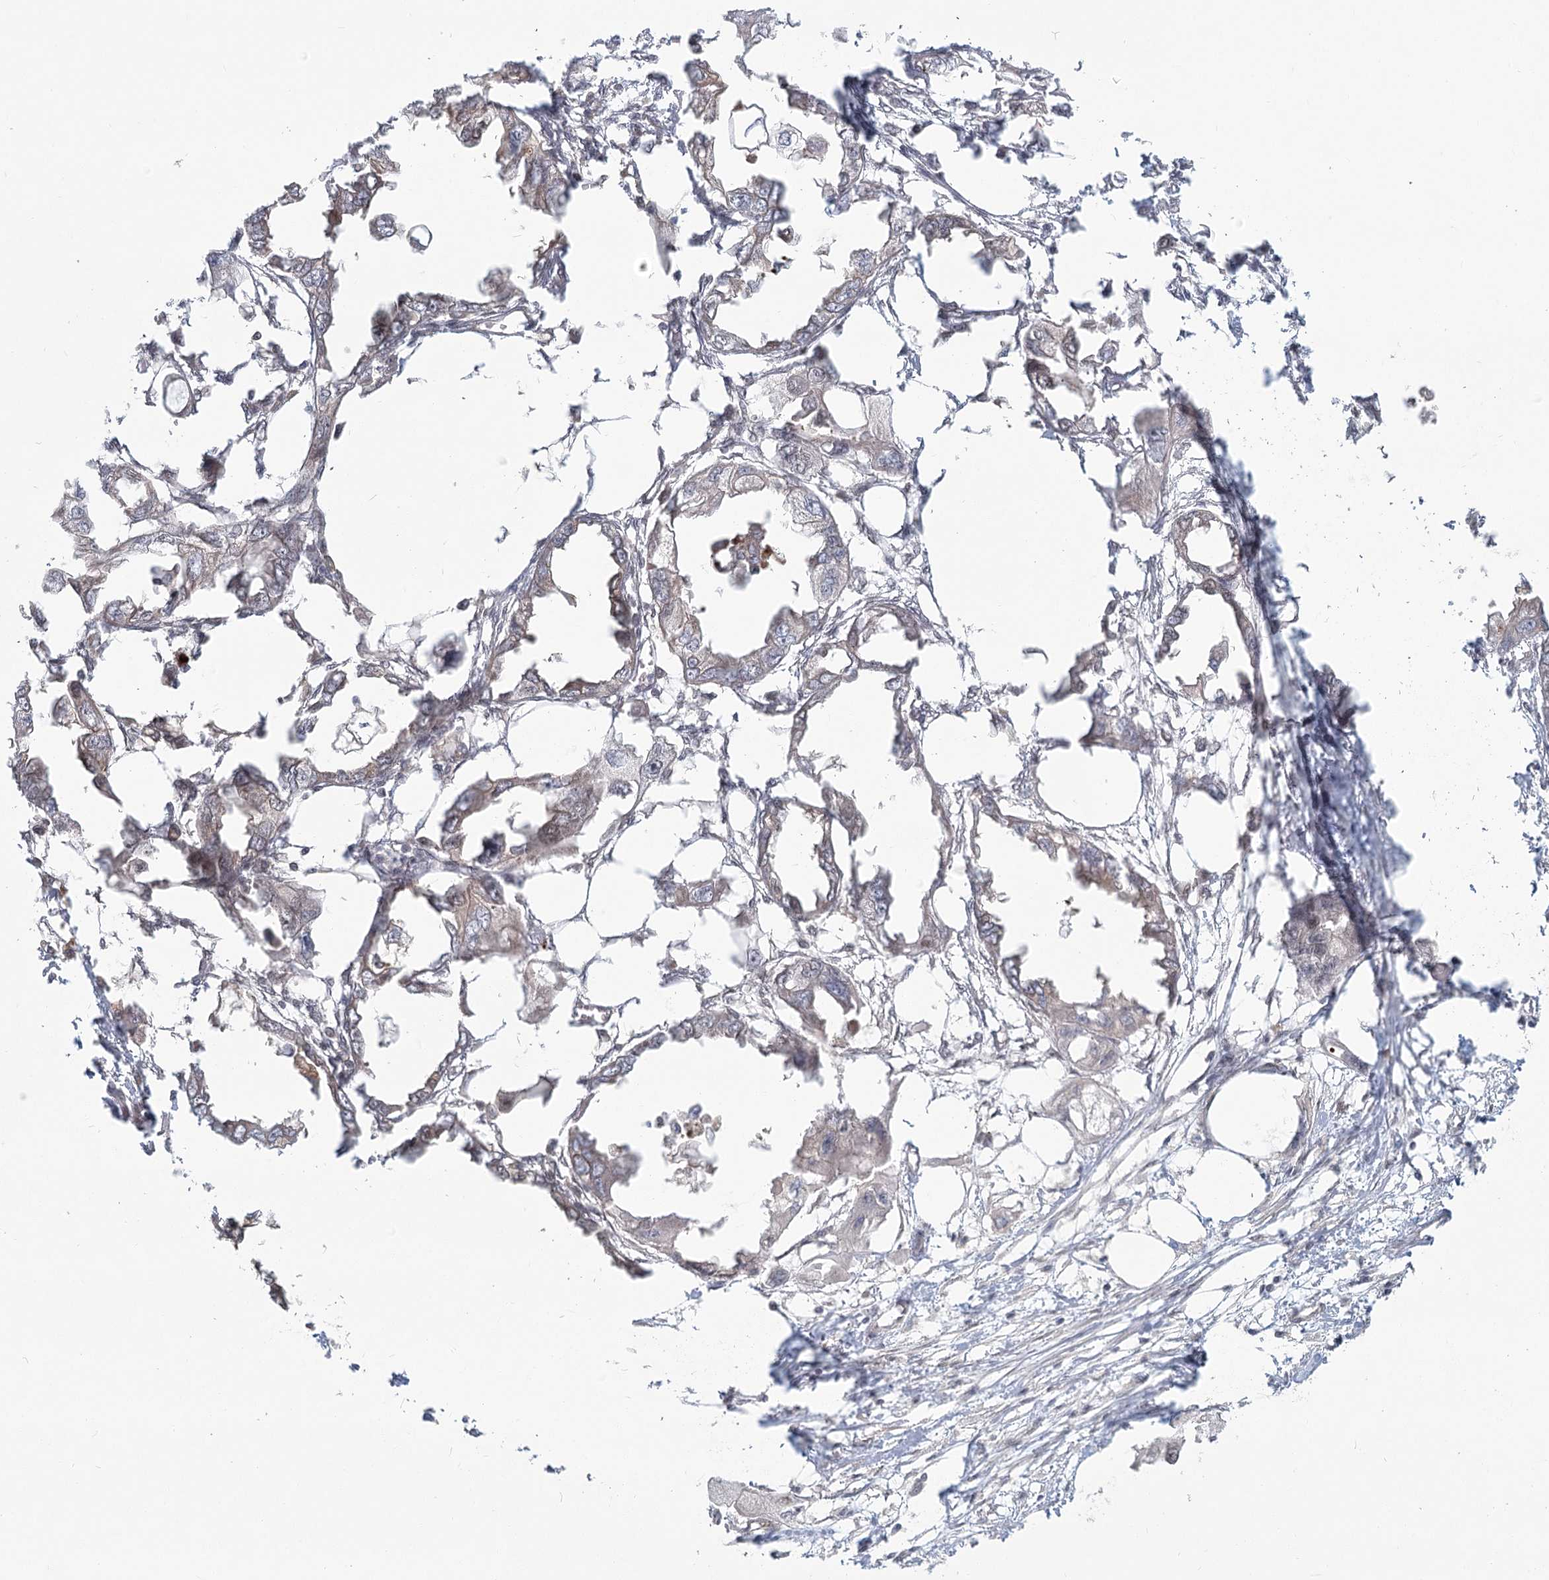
{"staining": {"intensity": "negative", "quantity": "none", "location": "none"}, "tissue": "endometrial cancer", "cell_type": "Tumor cells", "image_type": "cancer", "snomed": [{"axis": "morphology", "description": "Adenocarcinoma, NOS"}, {"axis": "morphology", "description": "Adenocarcinoma, metastatic, NOS"}, {"axis": "topography", "description": "Adipose tissue"}, {"axis": "topography", "description": "Endometrium"}], "caption": "This is a micrograph of immunohistochemistry (IHC) staining of endometrial cancer, which shows no positivity in tumor cells. Brightfield microscopy of immunohistochemistry stained with DAB (3,3'-diaminobenzidine) (brown) and hematoxylin (blue), captured at high magnification.", "gene": "R3HCC1L", "patient": {"sex": "female", "age": 67}}